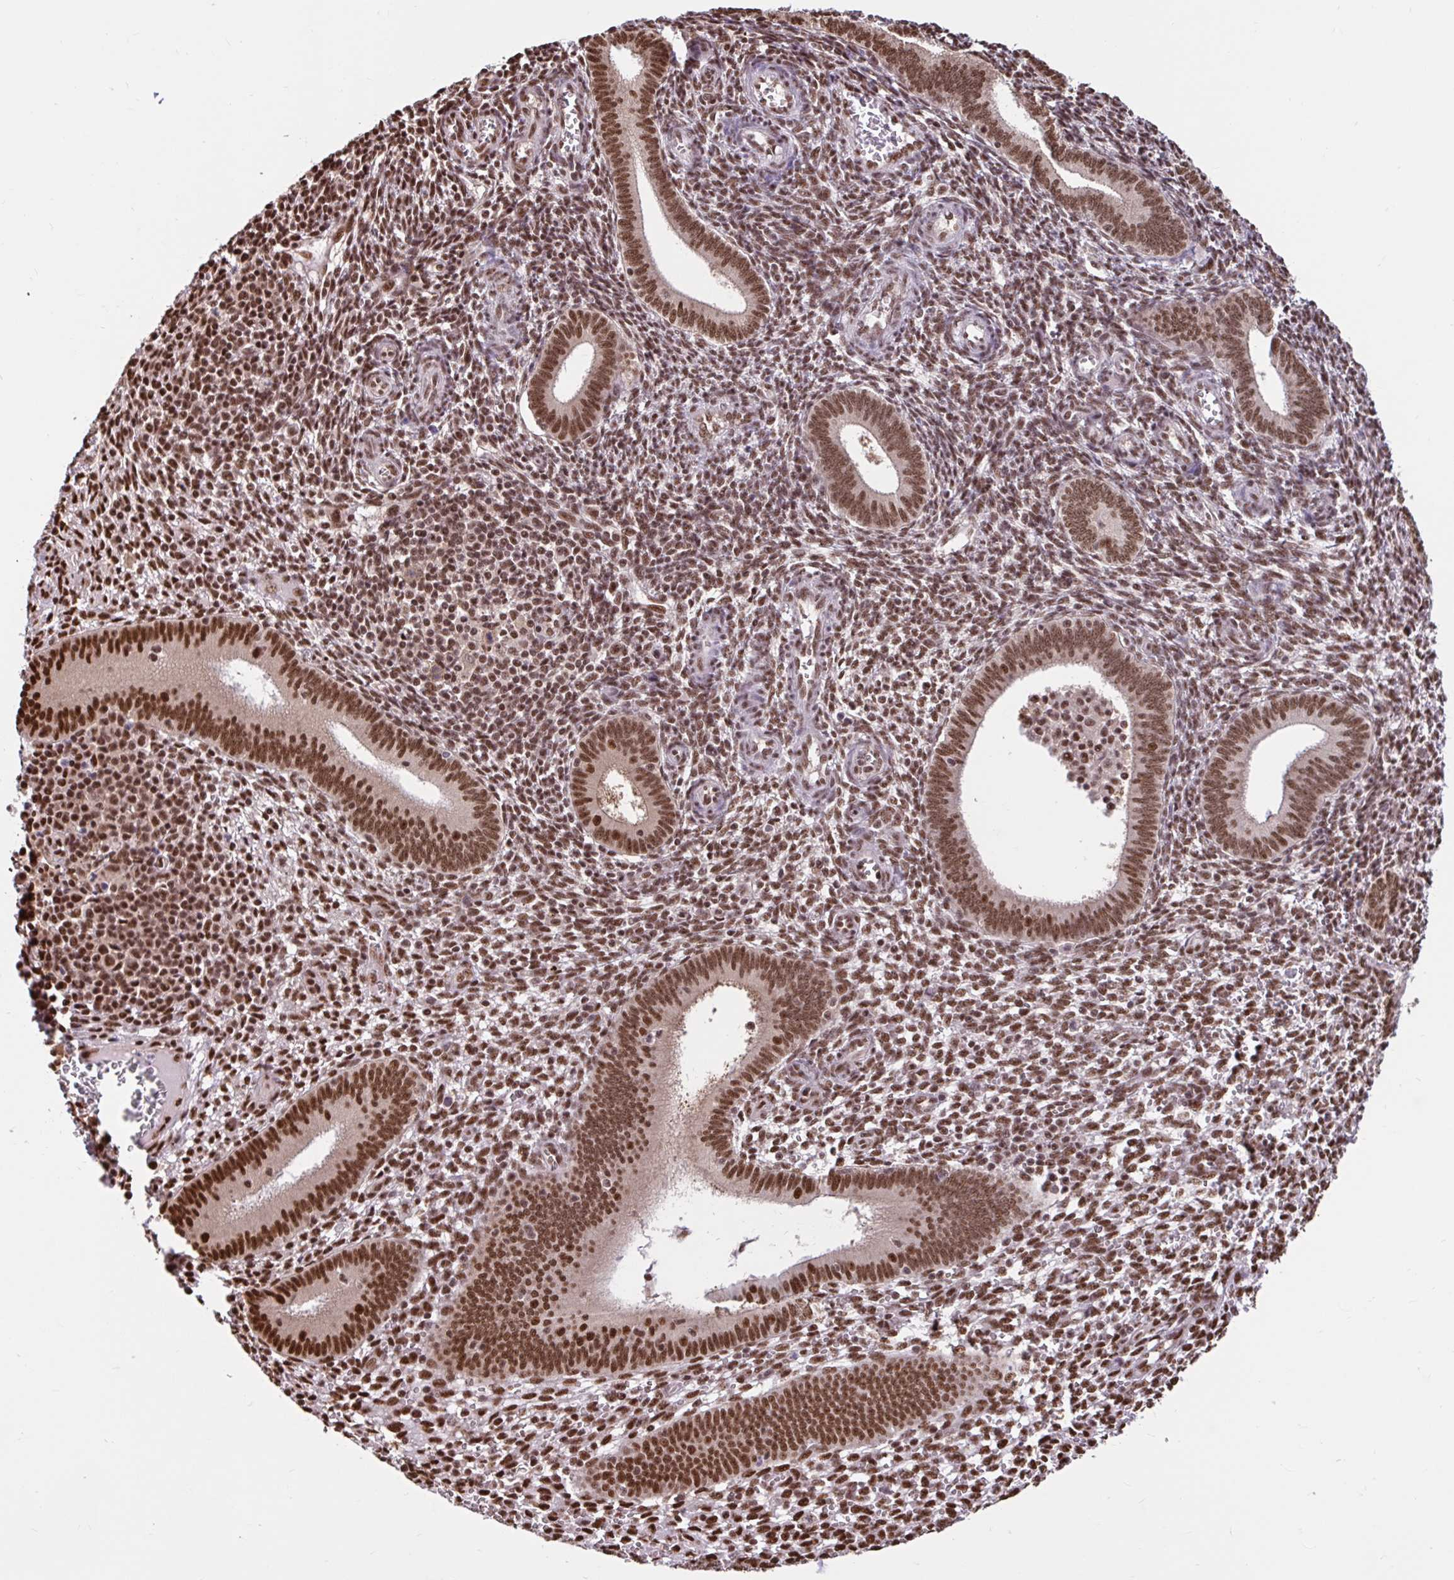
{"staining": {"intensity": "strong", "quantity": ">75%", "location": "nuclear"}, "tissue": "endometrium", "cell_type": "Cells in endometrial stroma", "image_type": "normal", "snomed": [{"axis": "morphology", "description": "Normal tissue, NOS"}, {"axis": "topography", "description": "Endometrium"}], "caption": "Immunohistochemistry (DAB) staining of benign endometrium shows strong nuclear protein expression in about >75% of cells in endometrial stroma.", "gene": "ABCA9", "patient": {"sex": "female", "age": 41}}